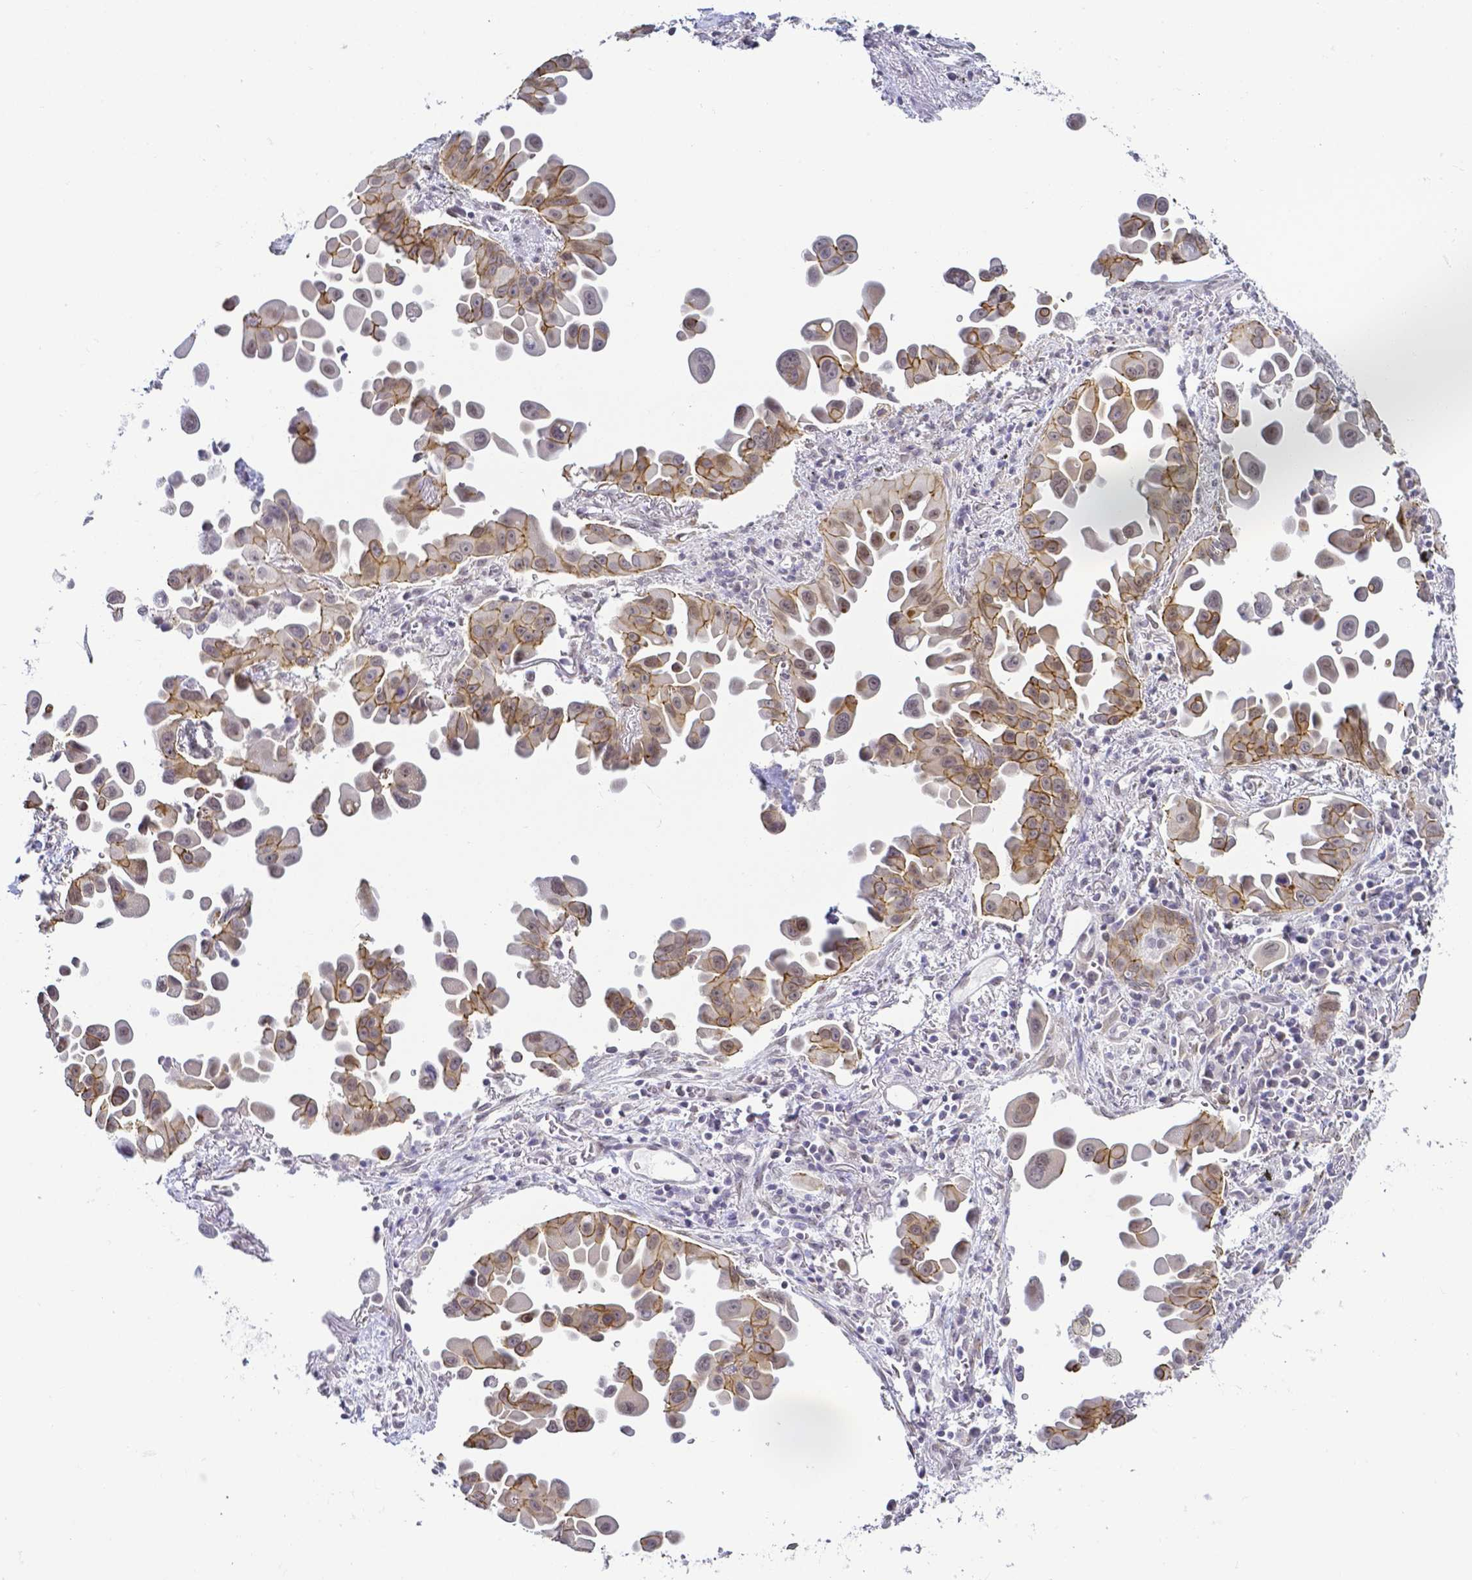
{"staining": {"intensity": "moderate", "quantity": "25%-75%", "location": "cytoplasmic/membranous"}, "tissue": "lung cancer", "cell_type": "Tumor cells", "image_type": "cancer", "snomed": [{"axis": "morphology", "description": "Adenocarcinoma, NOS"}, {"axis": "topography", "description": "Lung"}], "caption": "Immunohistochemical staining of lung cancer (adenocarcinoma) demonstrates medium levels of moderate cytoplasmic/membranous positivity in about 25%-75% of tumor cells.", "gene": "FAM83G", "patient": {"sex": "male", "age": 68}}